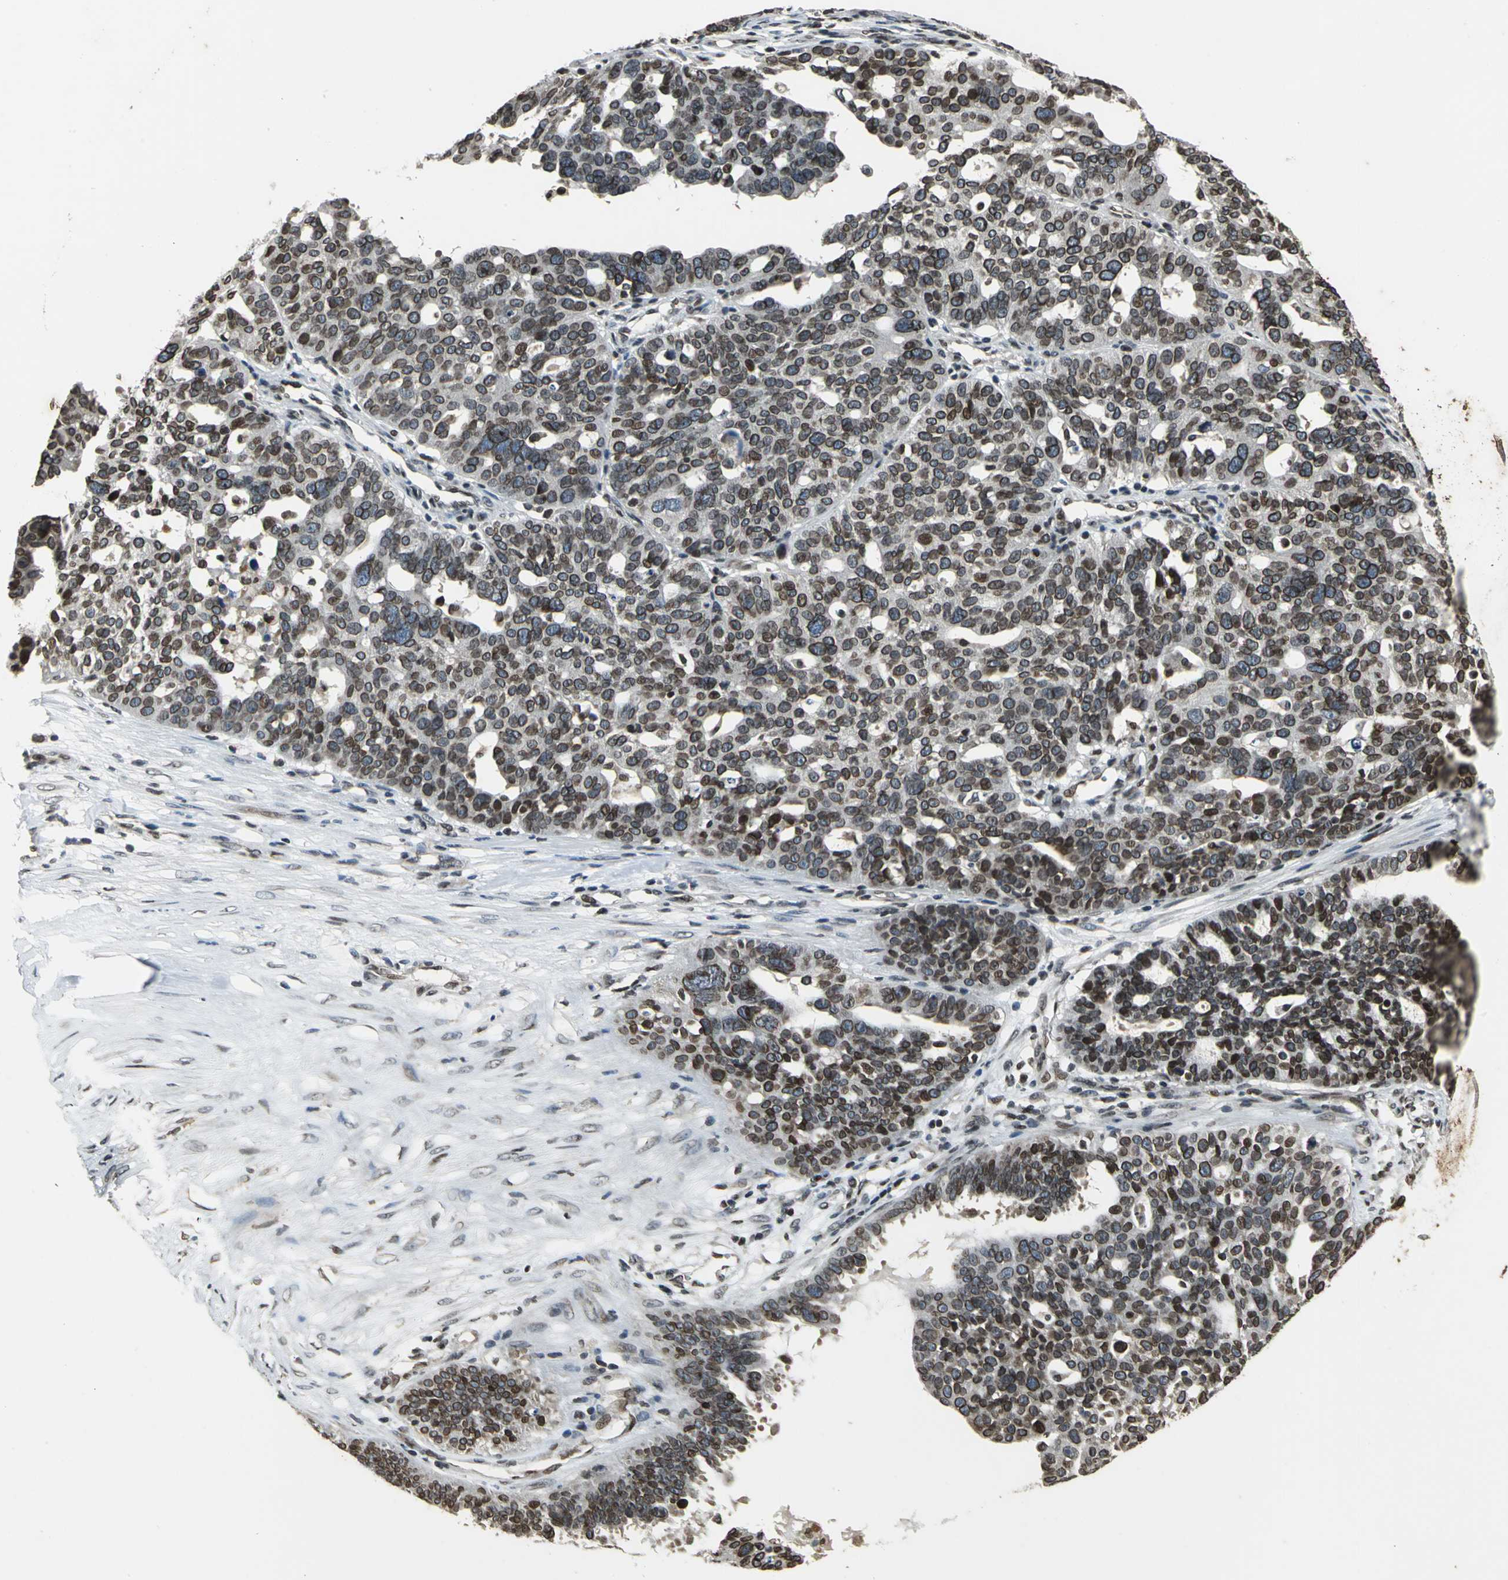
{"staining": {"intensity": "strong", "quantity": ">75%", "location": "cytoplasmic/membranous,nuclear"}, "tissue": "ovarian cancer", "cell_type": "Tumor cells", "image_type": "cancer", "snomed": [{"axis": "morphology", "description": "Cystadenocarcinoma, serous, NOS"}, {"axis": "topography", "description": "Ovary"}], "caption": "Immunohistochemical staining of human serous cystadenocarcinoma (ovarian) exhibits strong cytoplasmic/membranous and nuclear protein expression in about >75% of tumor cells. (DAB IHC, brown staining for protein, blue staining for nuclei).", "gene": "BRIP1", "patient": {"sex": "female", "age": 59}}